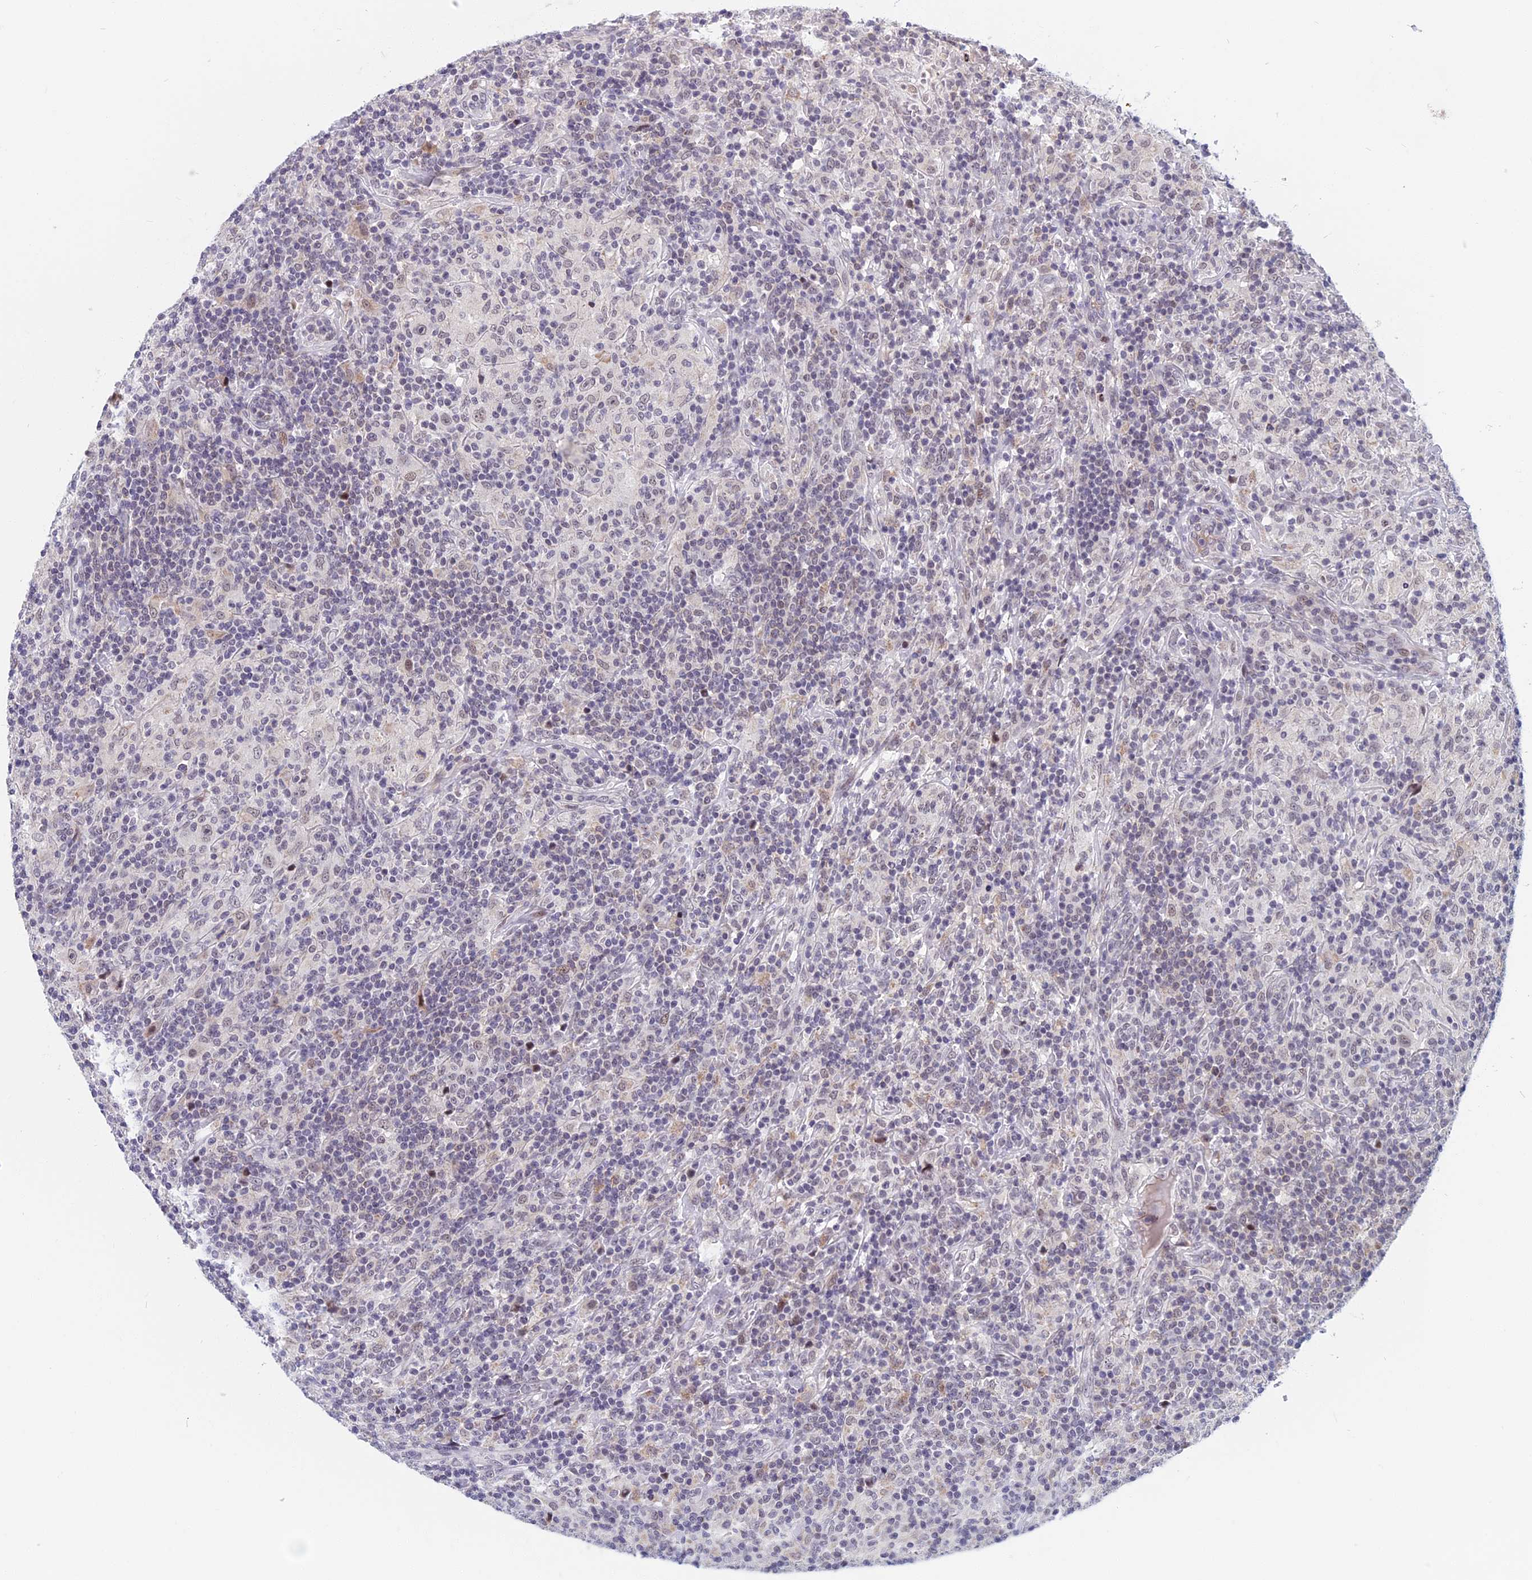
{"staining": {"intensity": "weak", "quantity": "<25%", "location": "nuclear"}, "tissue": "lymphoma", "cell_type": "Tumor cells", "image_type": "cancer", "snomed": [{"axis": "morphology", "description": "Hodgkin's disease, NOS"}, {"axis": "topography", "description": "Lymph node"}], "caption": "There is no significant expression in tumor cells of Hodgkin's disease.", "gene": "CDC7", "patient": {"sex": "male", "age": 70}}